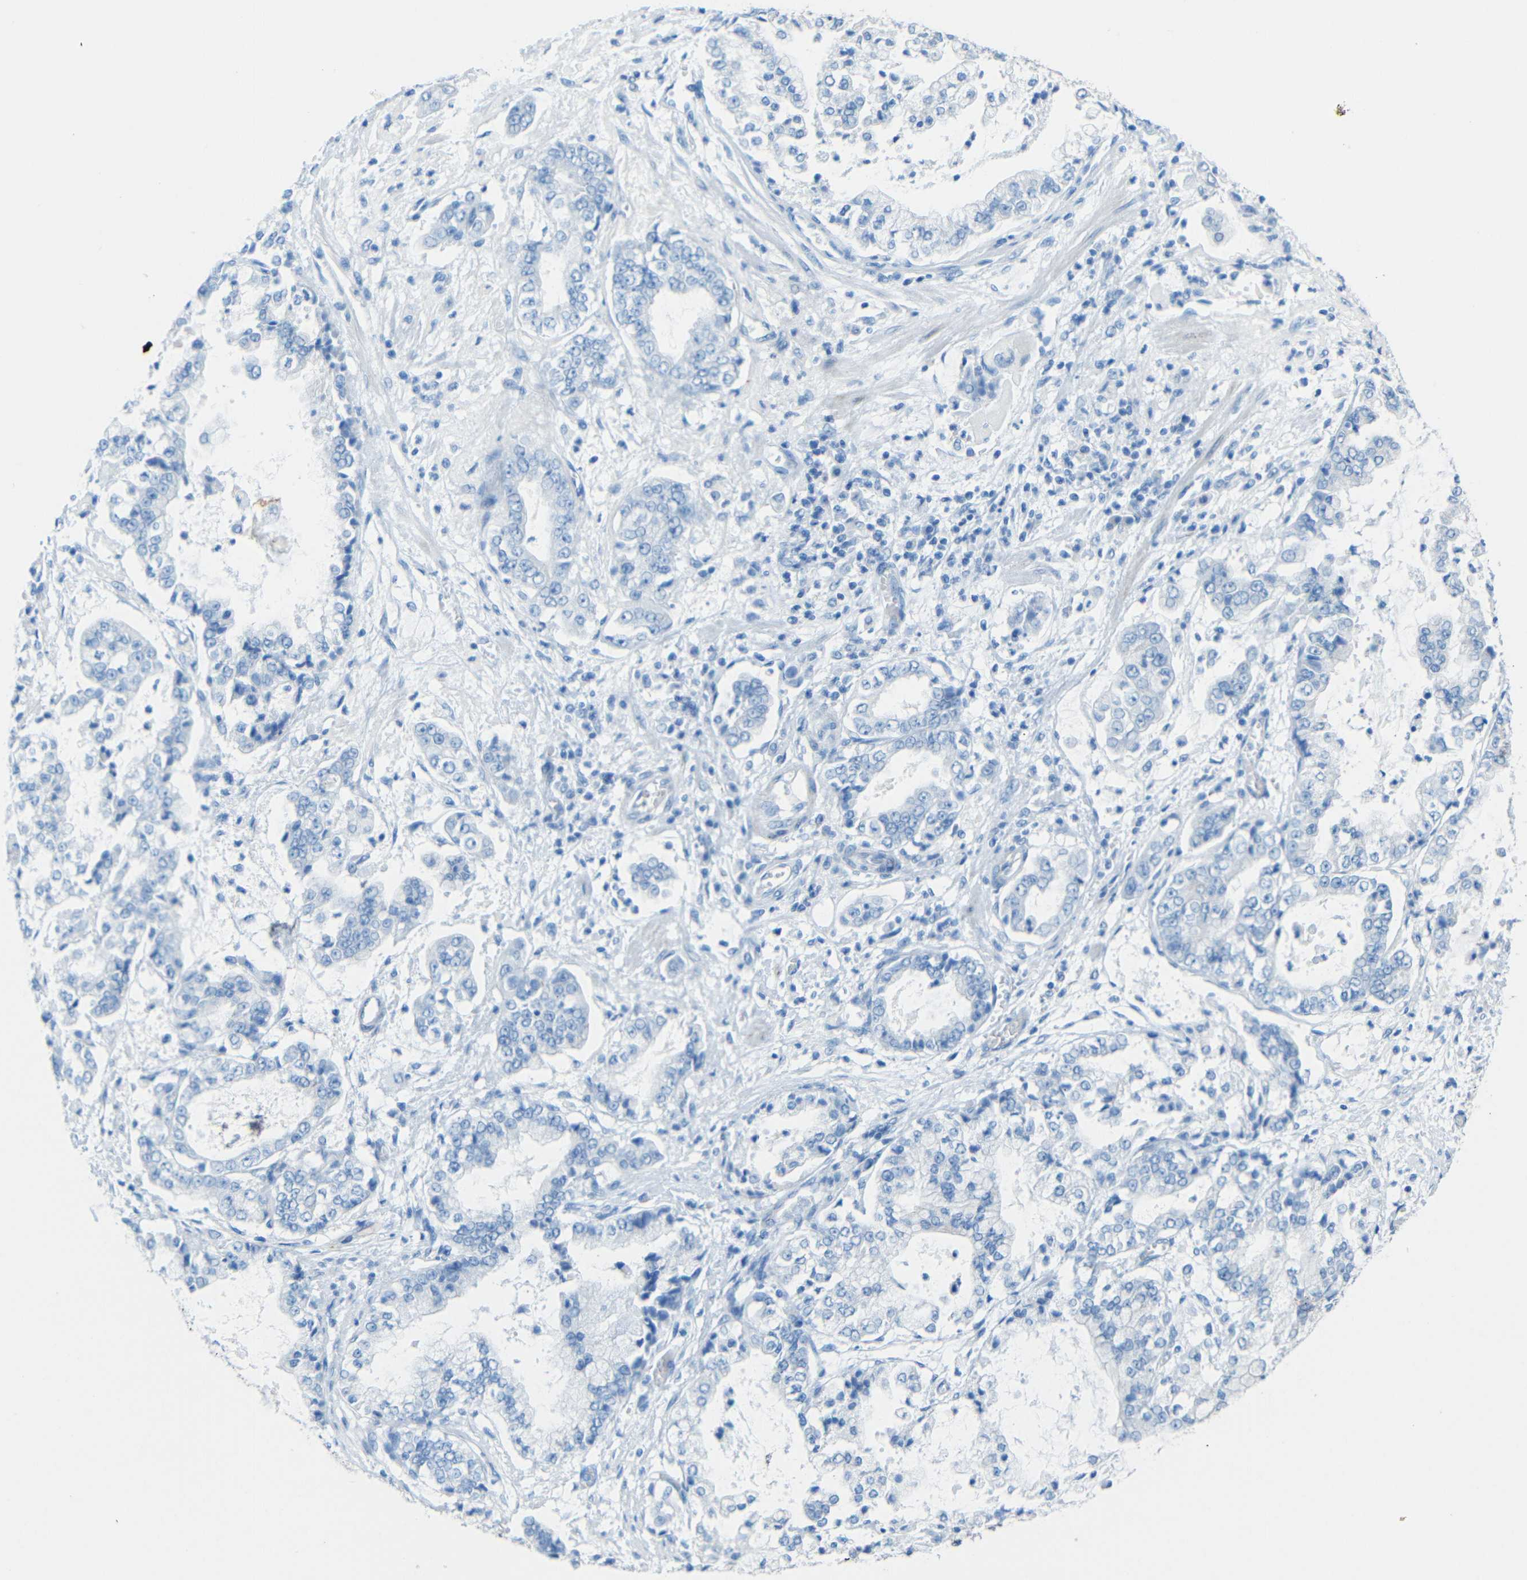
{"staining": {"intensity": "negative", "quantity": "none", "location": "none"}, "tissue": "stomach cancer", "cell_type": "Tumor cells", "image_type": "cancer", "snomed": [{"axis": "morphology", "description": "Adenocarcinoma, NOS"}, {"axis": "topography", "description": "Stomach"}], "caption": "This histopathology image is of adenocarcinoma (stomach) stained with immunohistochemistry to label a protein in brown with the nuclei are counter-stained blue. There is no staining in tumor cells.", "gene": "TUBB4B", "patient": {"sex": "male", "age": 76}}